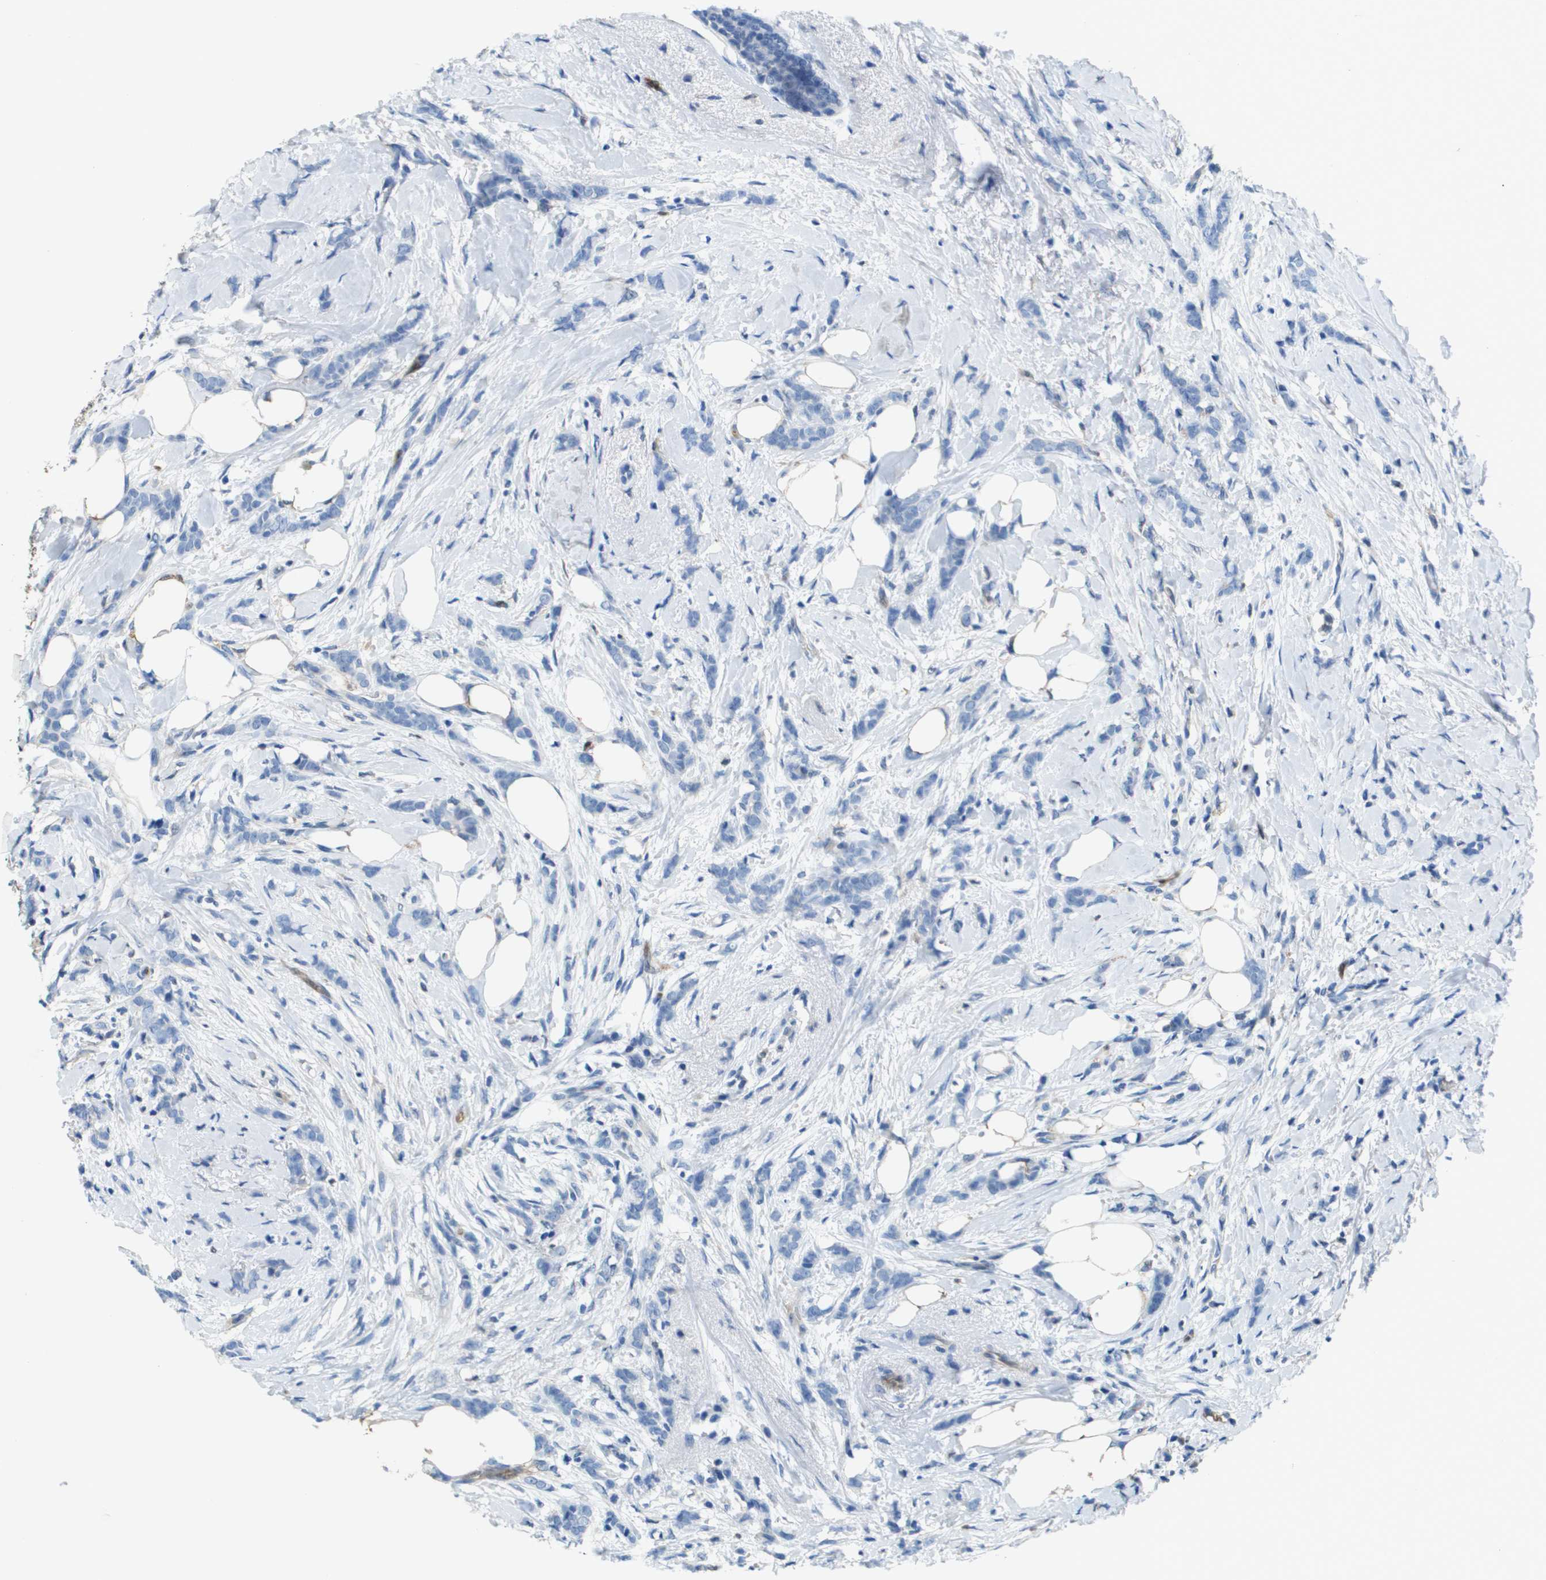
{"staining": {"intensity": "negative", "quantity": "none", "location": "none"}, "tissue": "breast cancer", "cell_type": "Tumor cells", "image_type": "cancer", "snomed": [{"axis": "morphology", "description": "Lobular carcinoma, in situ"}, {"axis": "morphology", "description": "Lobular carcinoma"}, {"axis": "topography", "description": "Breast"}], "caption": "The image exhibits no staining of tumor cells in breast cancer. (Stains: DAB immunohistochemistry (IHC) with hematoxylin counter stain, Microscopy: brightfield microscopy at high magnification).", "gene": "FABP5", "patient": {"sex": "female", "age": 41}}